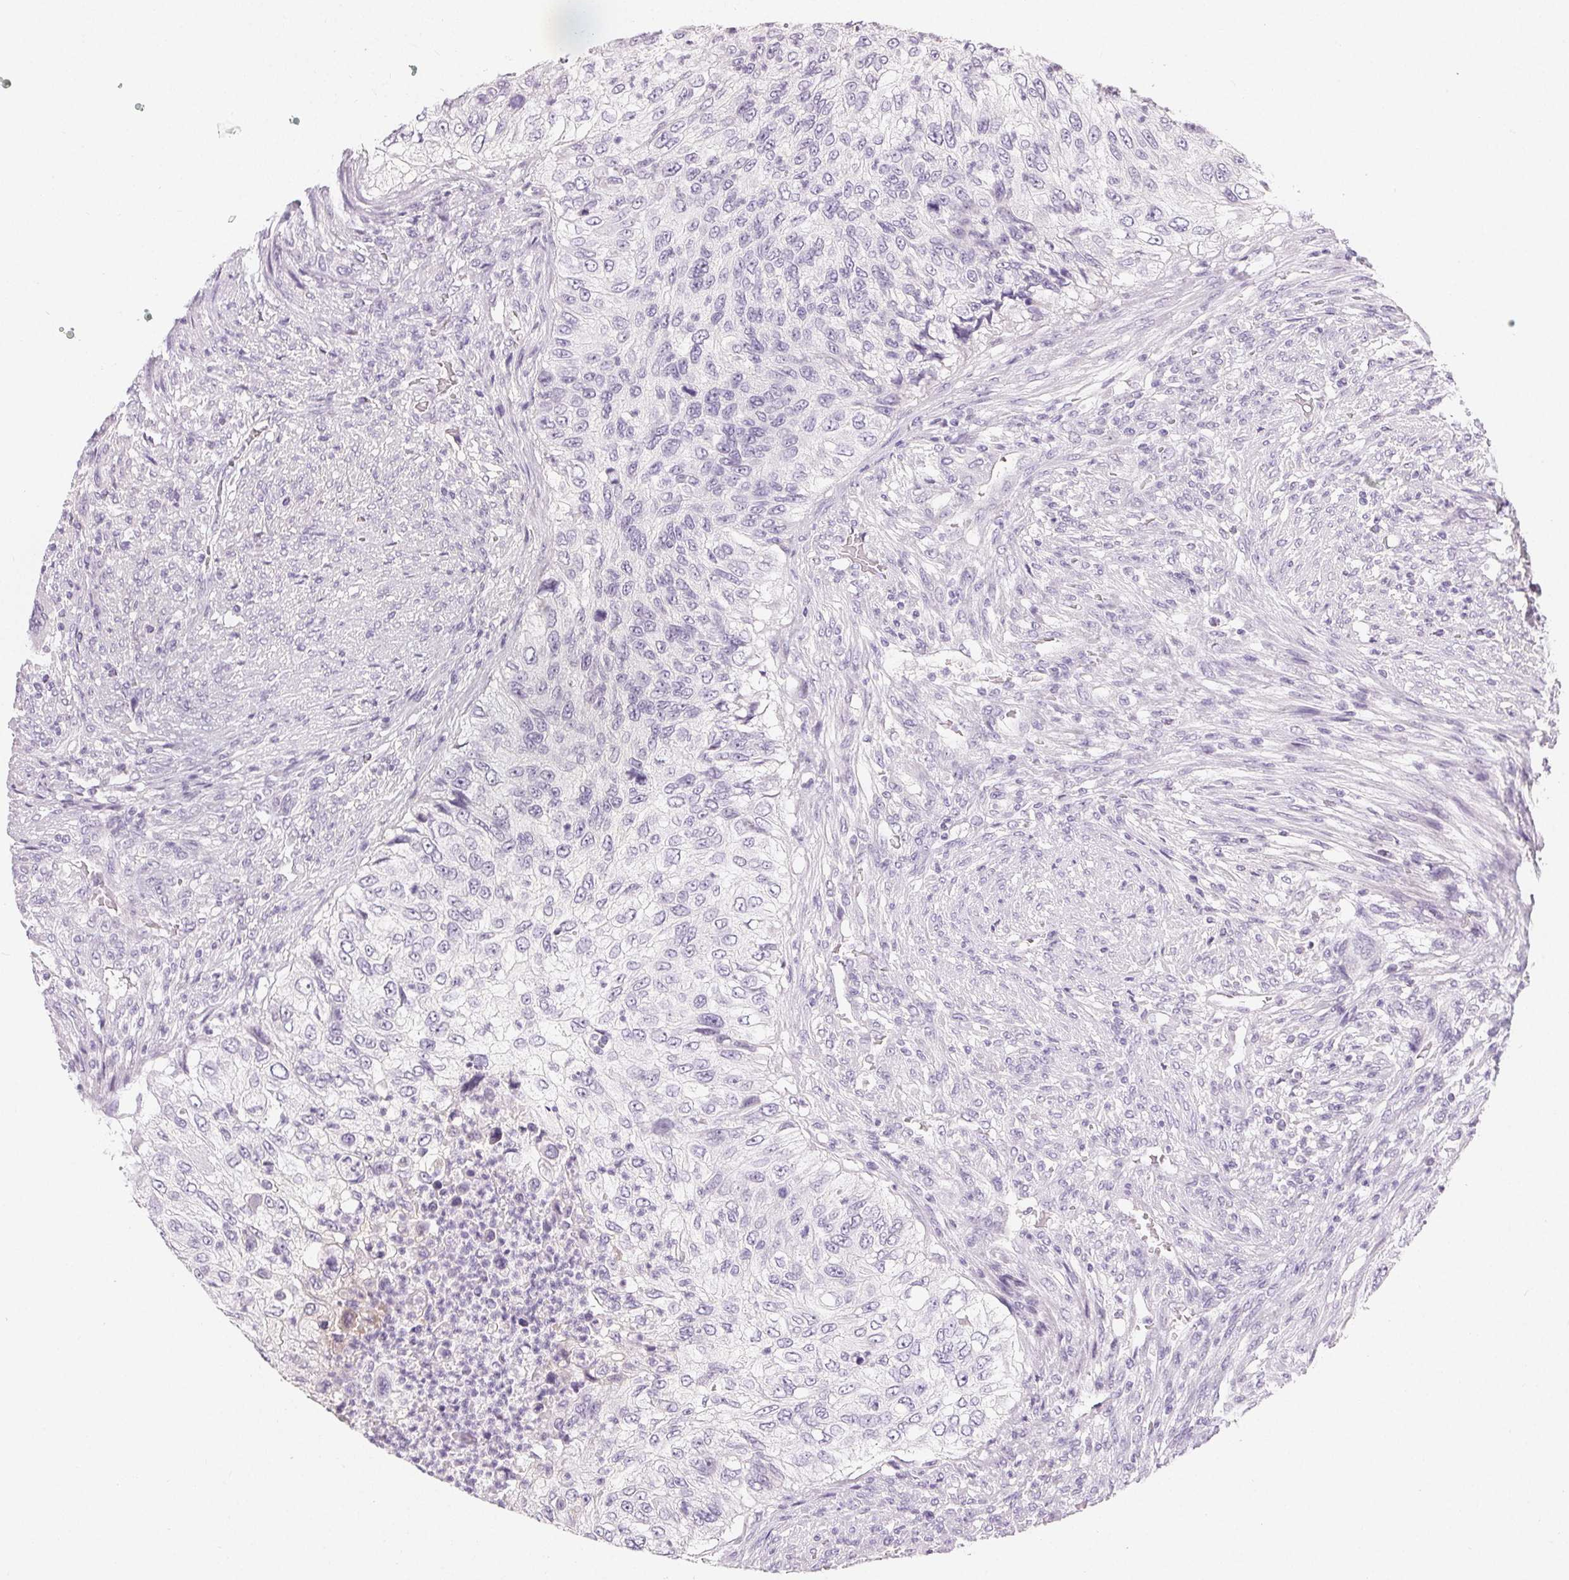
{"staining": {"intensity": "negative", "quantity": "none", "location": "none"}, "tissue": "urothelial cancer", "cell_type": "Tumor cells", "image_type": "cancer", "snomed": [{"axis": "morphology", "description": "Urothelial carcinoma, High grade"}, {"axis": "topography", "description": "Urinary bladder"}], "caption": "Tumor cells show no significant staining in urothelial cancer.", "gene": "MIOX", "patient": {"sex": "female", "age": 60}}